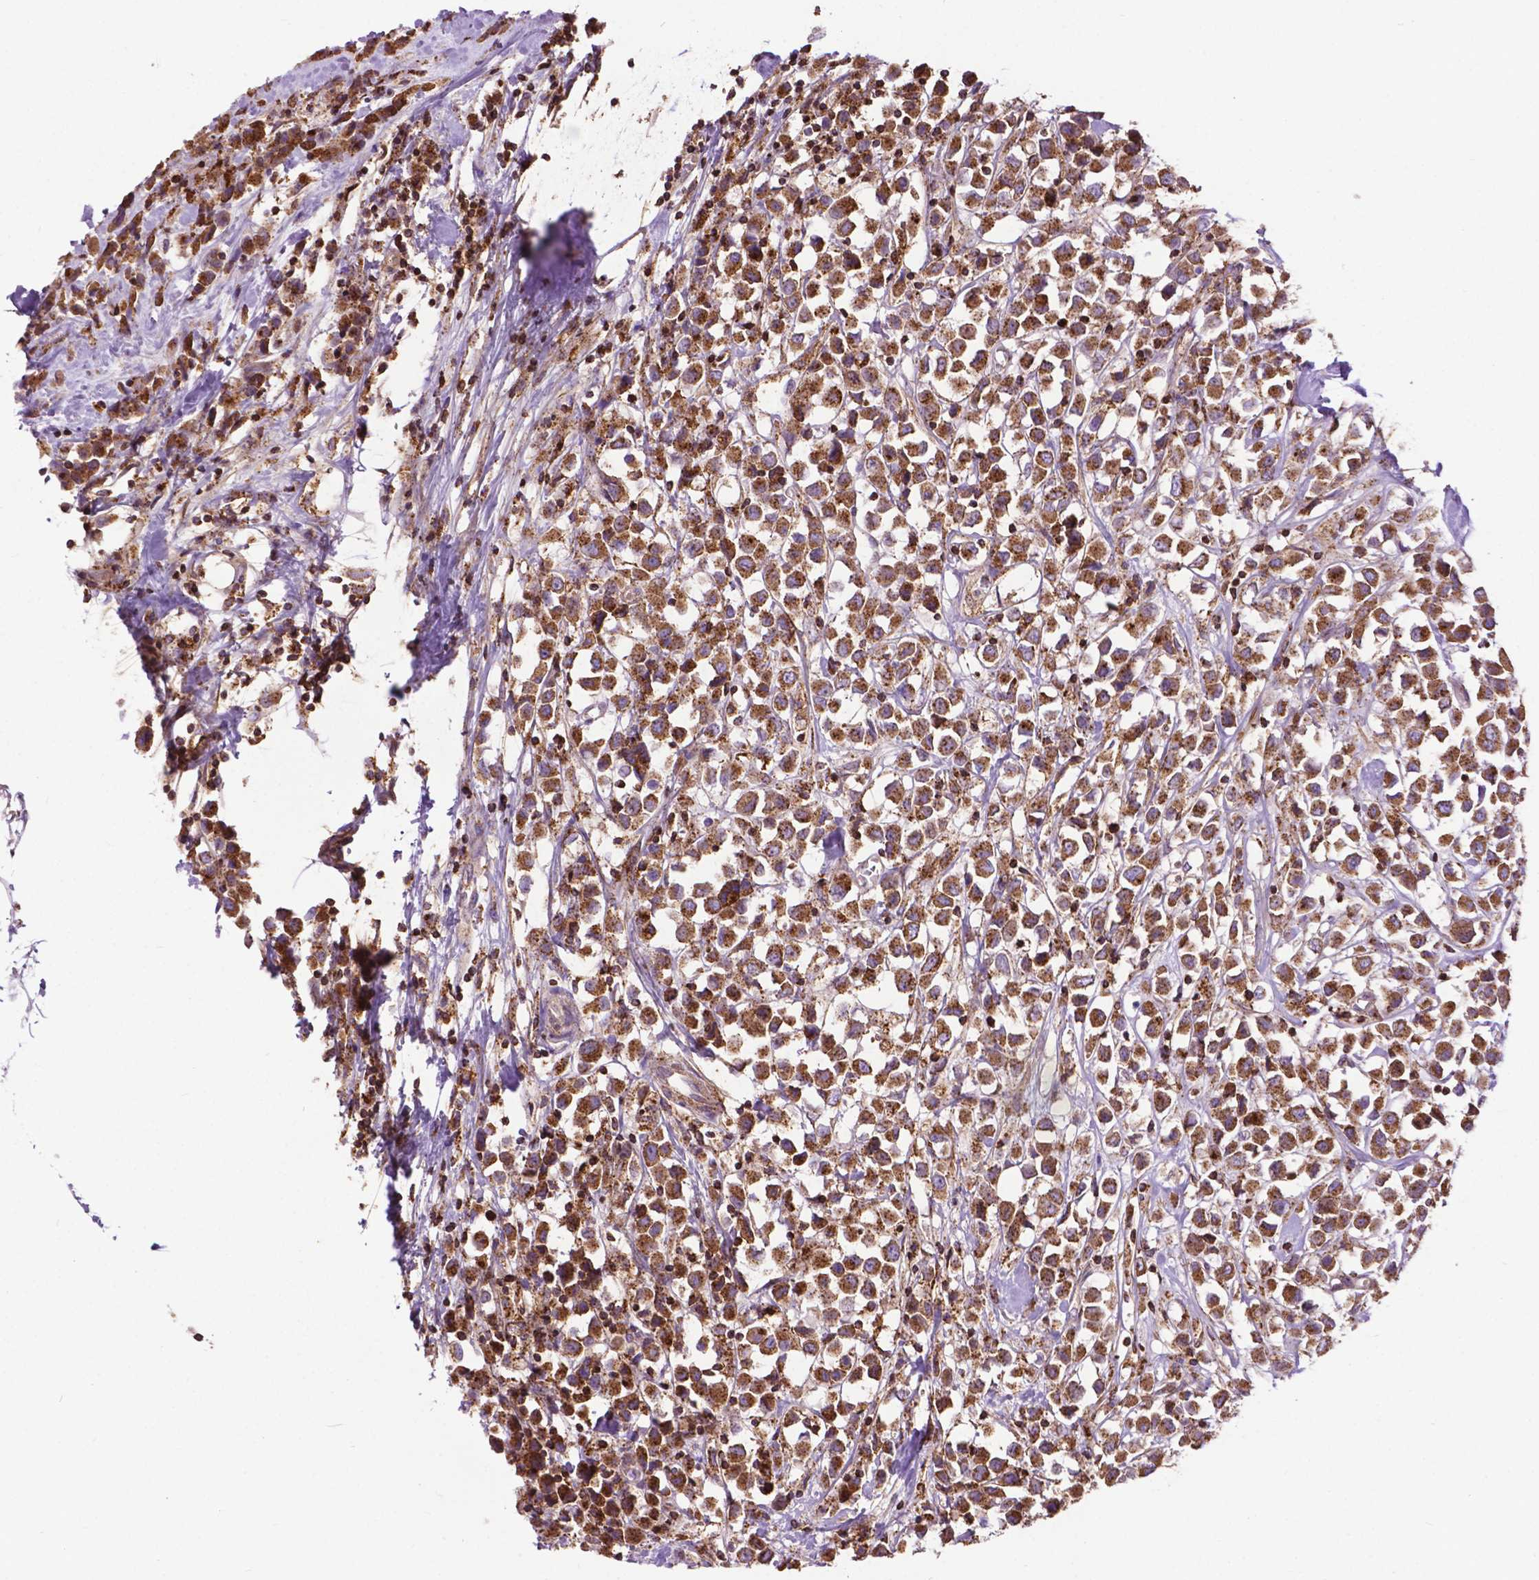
{"staining": {"intensity": "strong", "quantity": ">75%", "location": "cytoplasmic/membranous"}, "tissue": "breast cancer", "cell_type": "Tumor cells", "image_type": "cancer", "snomed": [{"axis": "morphology", "description": "Duct carcinoma"}, {"axis": "topography", "description": "Breast"}], "caption": "Human breast infiltrating ductal carcinoma stained with a brown dye shows strong cytoplasmic/membranous positive staining in about >75% of tumor cells.", "gene": "CHMP4A", "patient": {"sex": "female", "age": 61}}